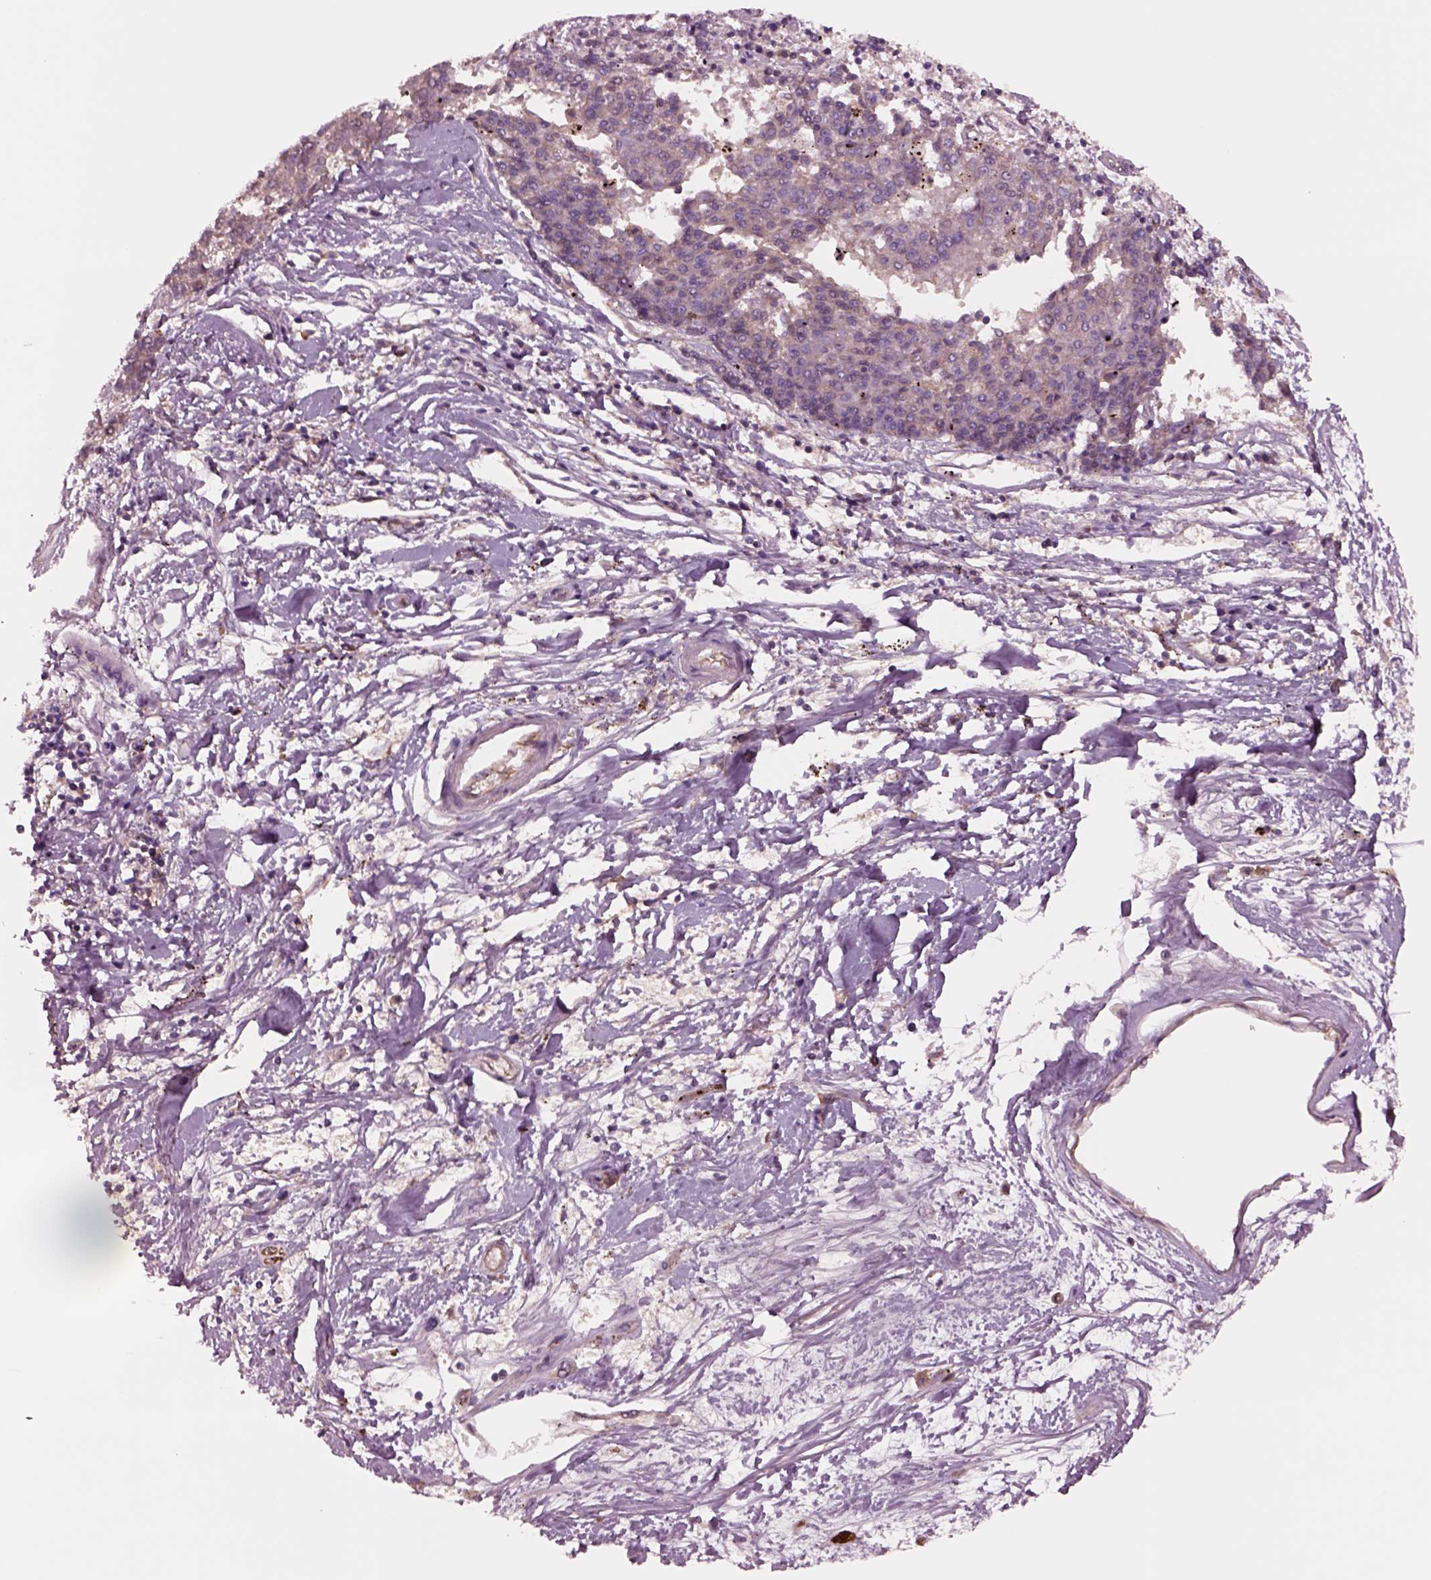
{"staining": {"intensity": "negative", "quantity": "none", "location": "none"}, "tissue": "melanoma", "cell_type": "Tumor cells", "image_type": "cancer", "snomed": [{"axis": "morphology", "description": "Malignant melanoma, NOS"}, {"axis": "topography", "description": "Skin"}], "caption": "Tumor cells are negative for protein expression in human malignant melanoma.", "gene": "HTR1B", "patient": {"sex": "female", "age": 72}}